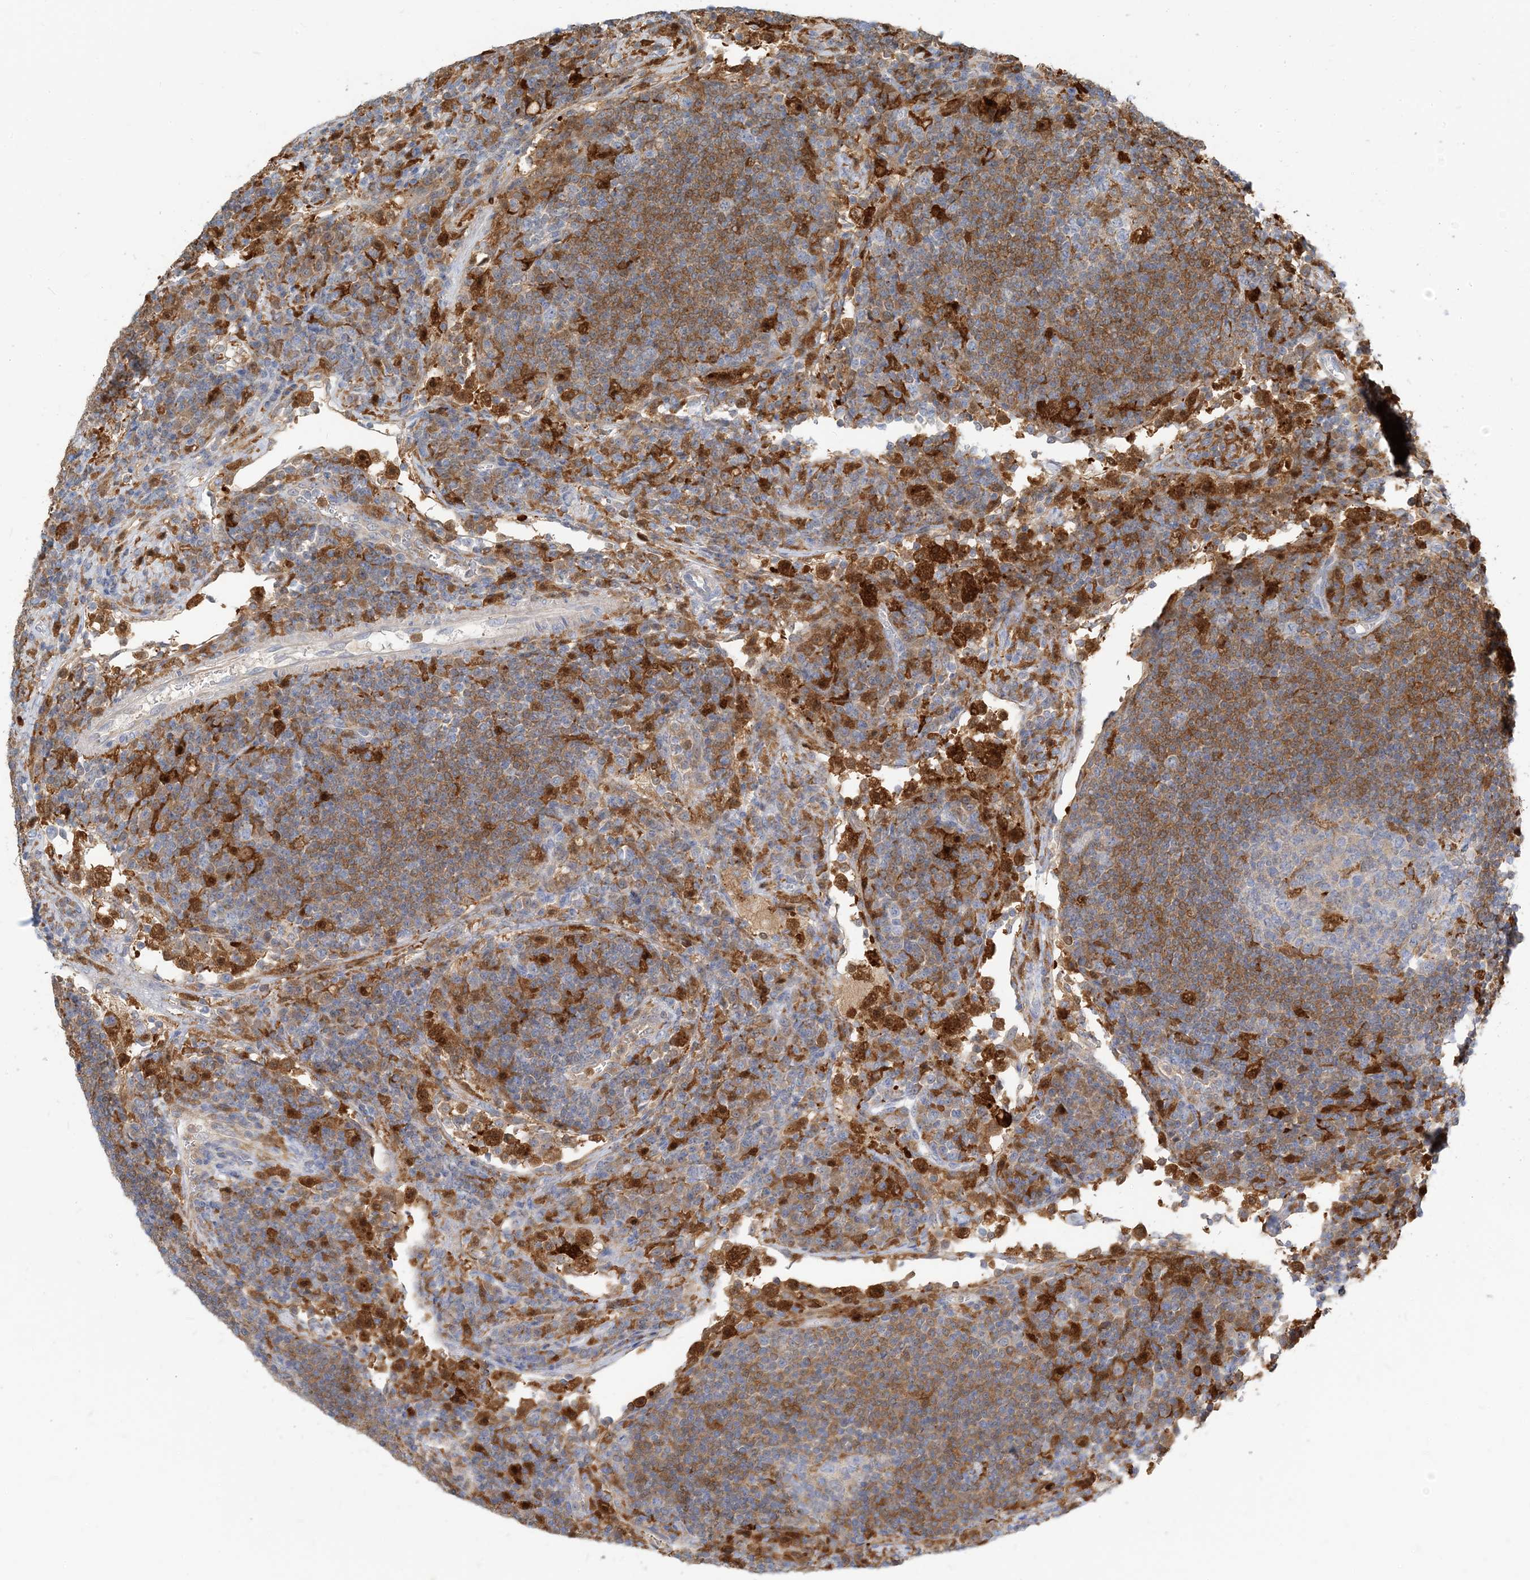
{"staining": {"intensity": "strong", "quantity": "<25%", "location": "cytoplasmic/membranous"}, "tissue": "lymph node", "cell_type": "Germinal center cells", "image_type": "normal", "snomed": [{"axis": "morphology", "description": "Normal tissue, NOS"}, {"axis": "topography", "description": "Lymph node"}], "caption": "Benign lymph node exhibits strong cytoplasmic/membranous staining in approximately <25% of germinal center cells.", "gene": "NAGK", "patient": {"sex": "female", "age": 53}}